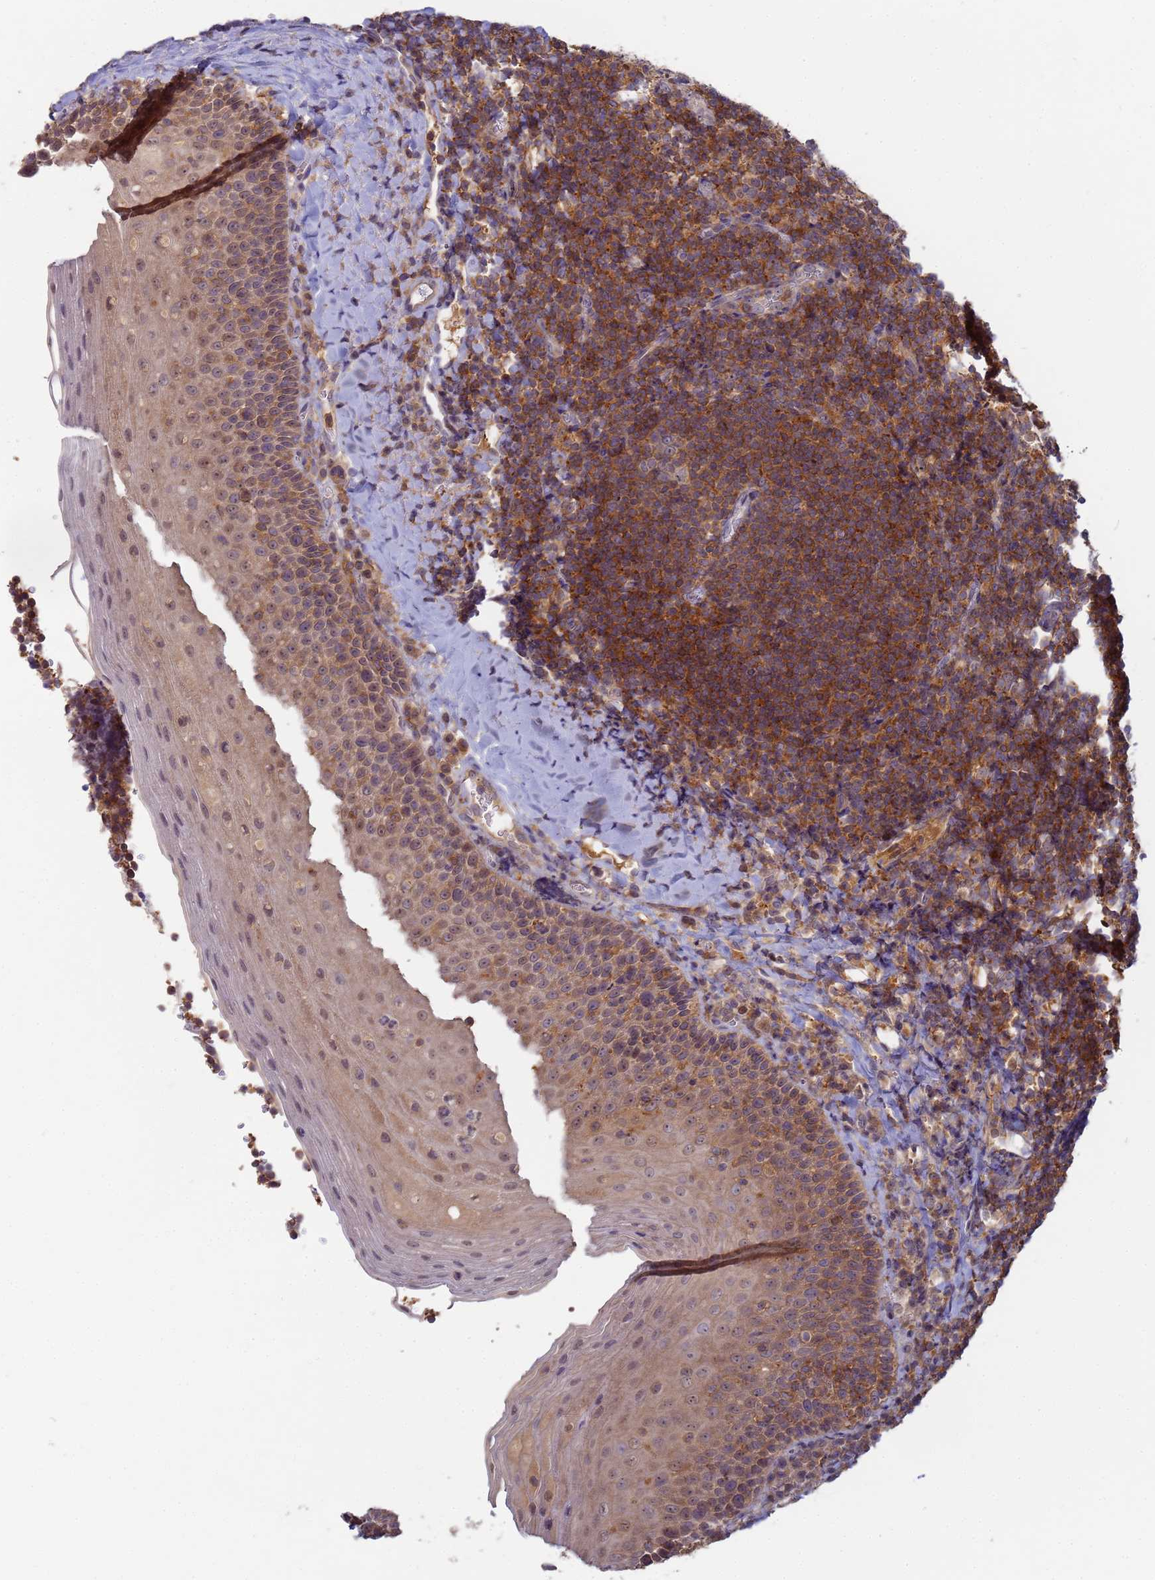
{"staining": {"intensity": "moderate", "quantity": "<25%", "location": "cytoplasmic/membranous"}, "tissue": "tonsil", "cell_type": "Germinal center cells", "image_type": "normal", "snomed": [{"axis": "morphology", "description": "Normal tissue, NOS"}, {"axis": "topography", "description": "Tonsil"}], "caption": "A low amount of moderate cytoplasmic/membranous staining is identified in approximately <25% of germinal center cells in unremarkable tonsil.", "gene": "SHARPIN", "patient": {"sex": "male", "age": 27}}